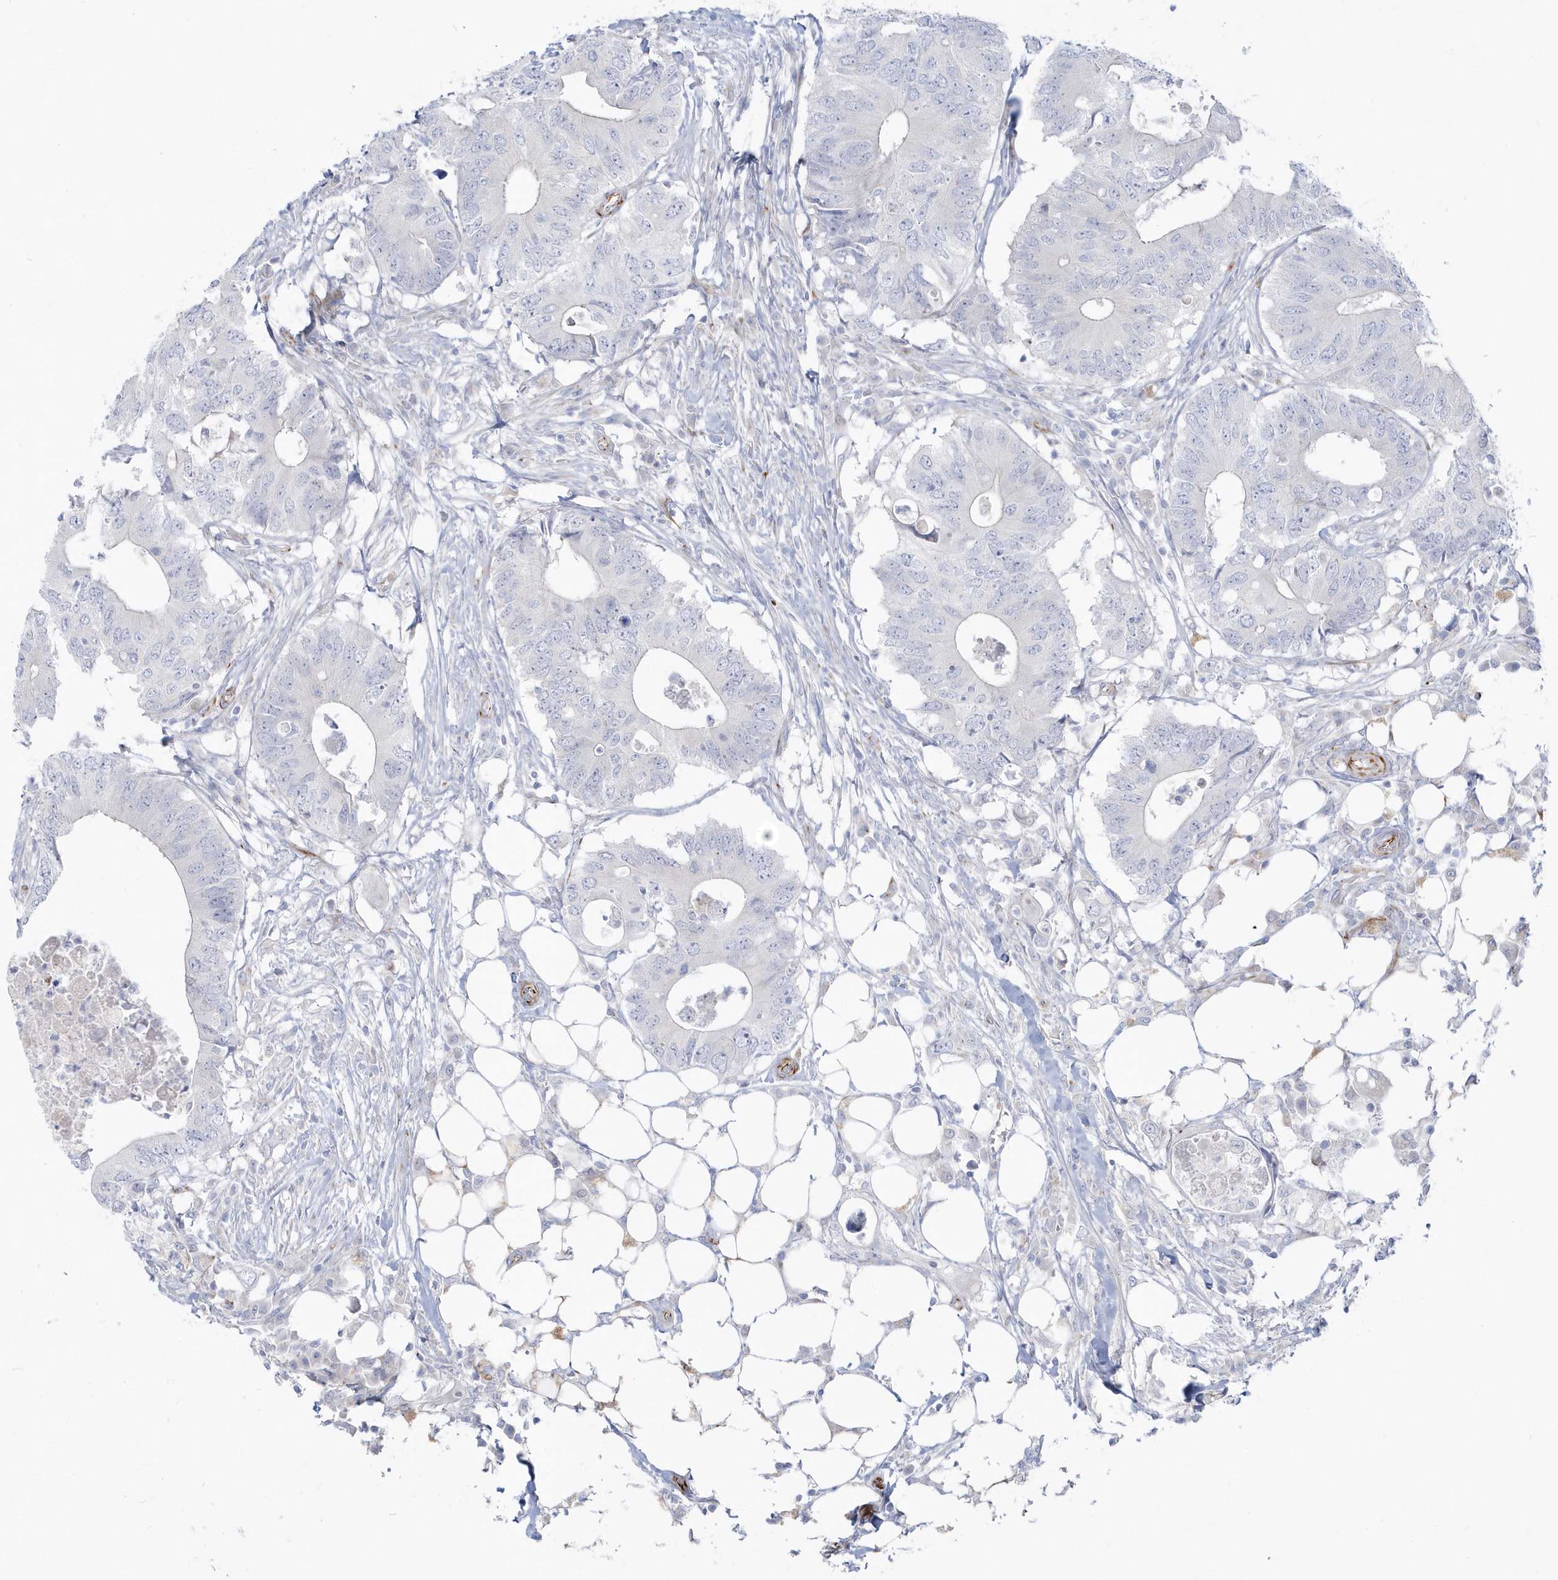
{"staining": {"intensity": "negative", "quantity": "none", "location": "none"}, "tissue": "colorectal cancer", "cell_type": "Tumor cells", "image_type": "cancer", "snomed": [{"axis": "morphology", "description": "Adenocarcinoma, NOS"}, {"axis": "topography", "description": "Colon"}], "caption": "A high-resolution histopathology image shows IHC staining of colorectal cancer, which displays no significant staining in tumor cells.", "gene": "PPIL6", "patient": {"sex": "male", "age": 71}}